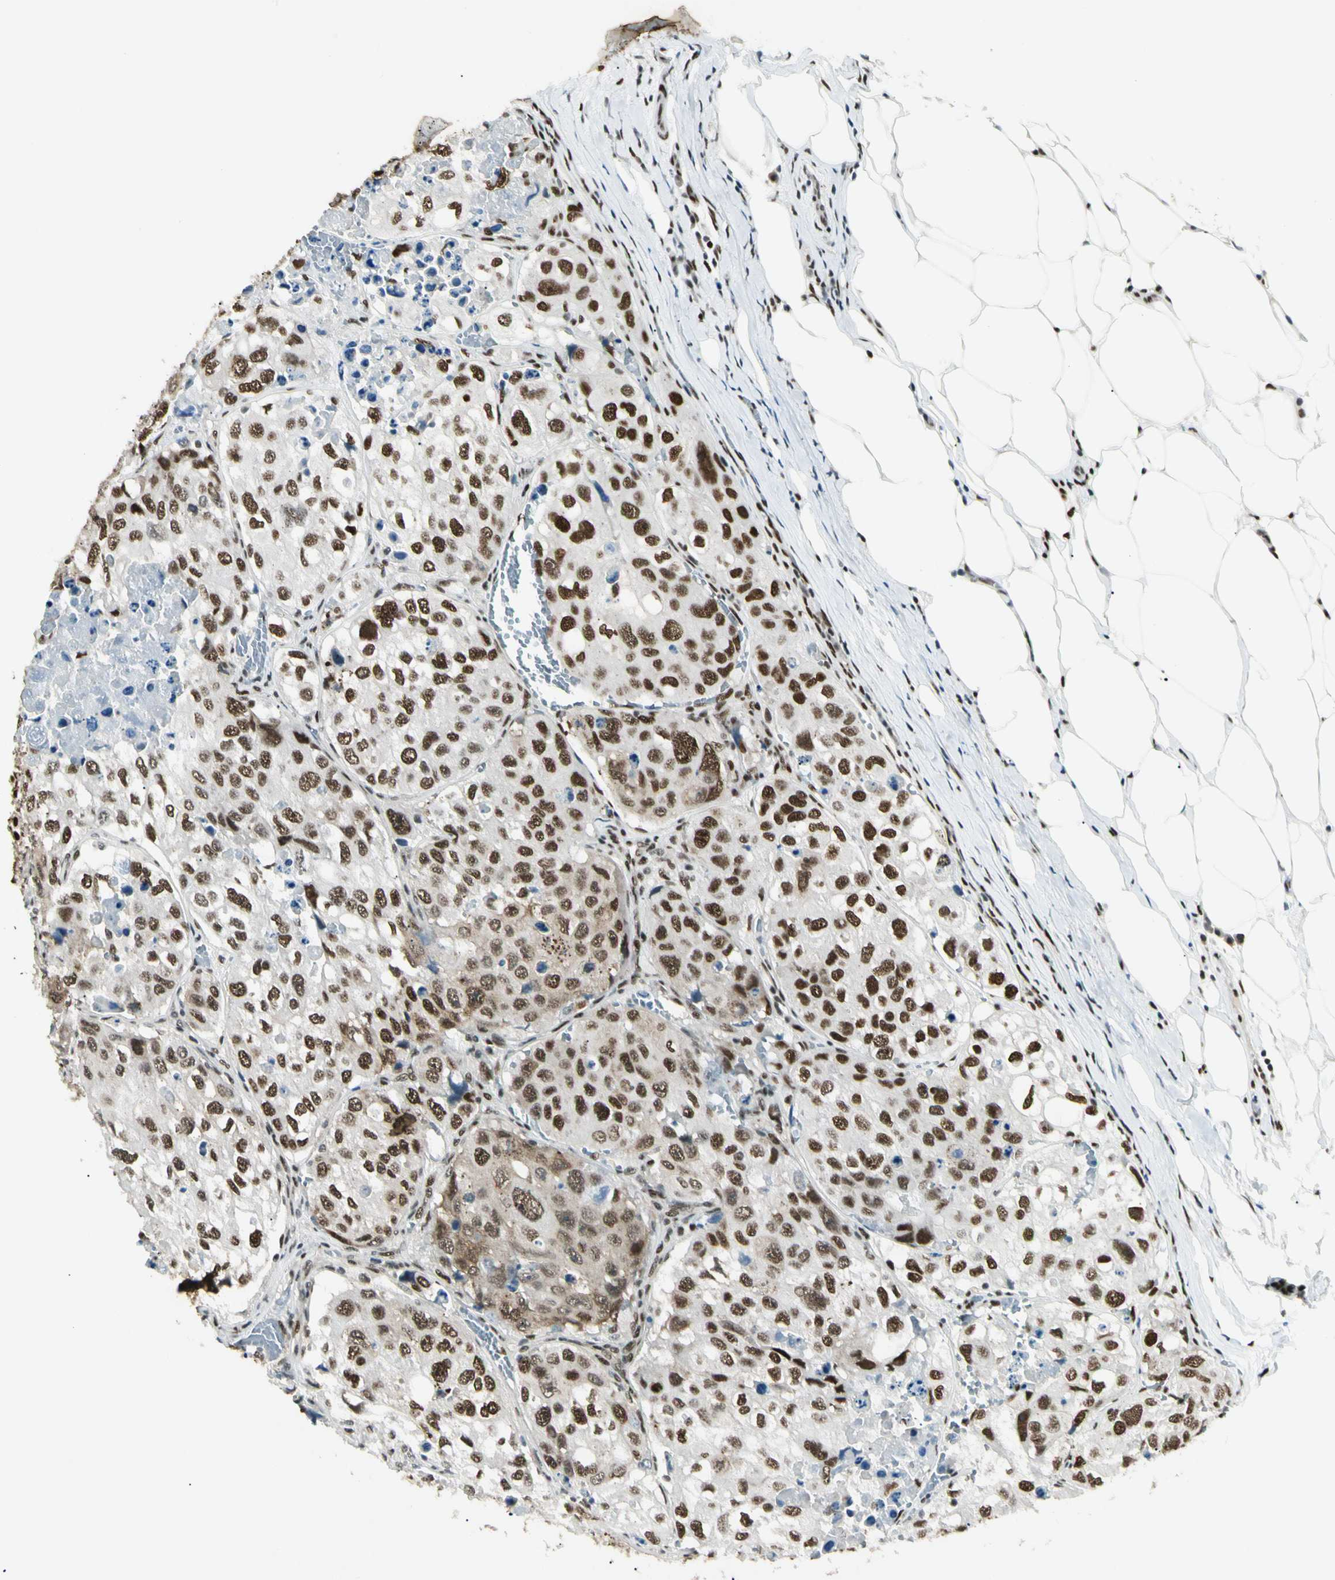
{"staining": {"intensity": "strong", "quantity": ">75%", "location": "cytoplasmic/membranous,nuclear"}, "tissue": "urothelial cancer", "cell_type": "Tumor cells", "image_type": "cancer", "snomed": [{"axis": "morphology", "description": "Urothelial carcinoma, High grade"}, {"axis": "topography", "description": "Lymph node"}, {"axis": "topography", "description": "Urinary bladder"}], "caption": "A high amount of strong cytoplasmic/membranous and nuclear positivity is identified in approximately >75% of tumor cells in urothelial carcinoma (high-grade) tissue.", "gene": "FUS", "patient": {"sex": "male", "age": 51}}